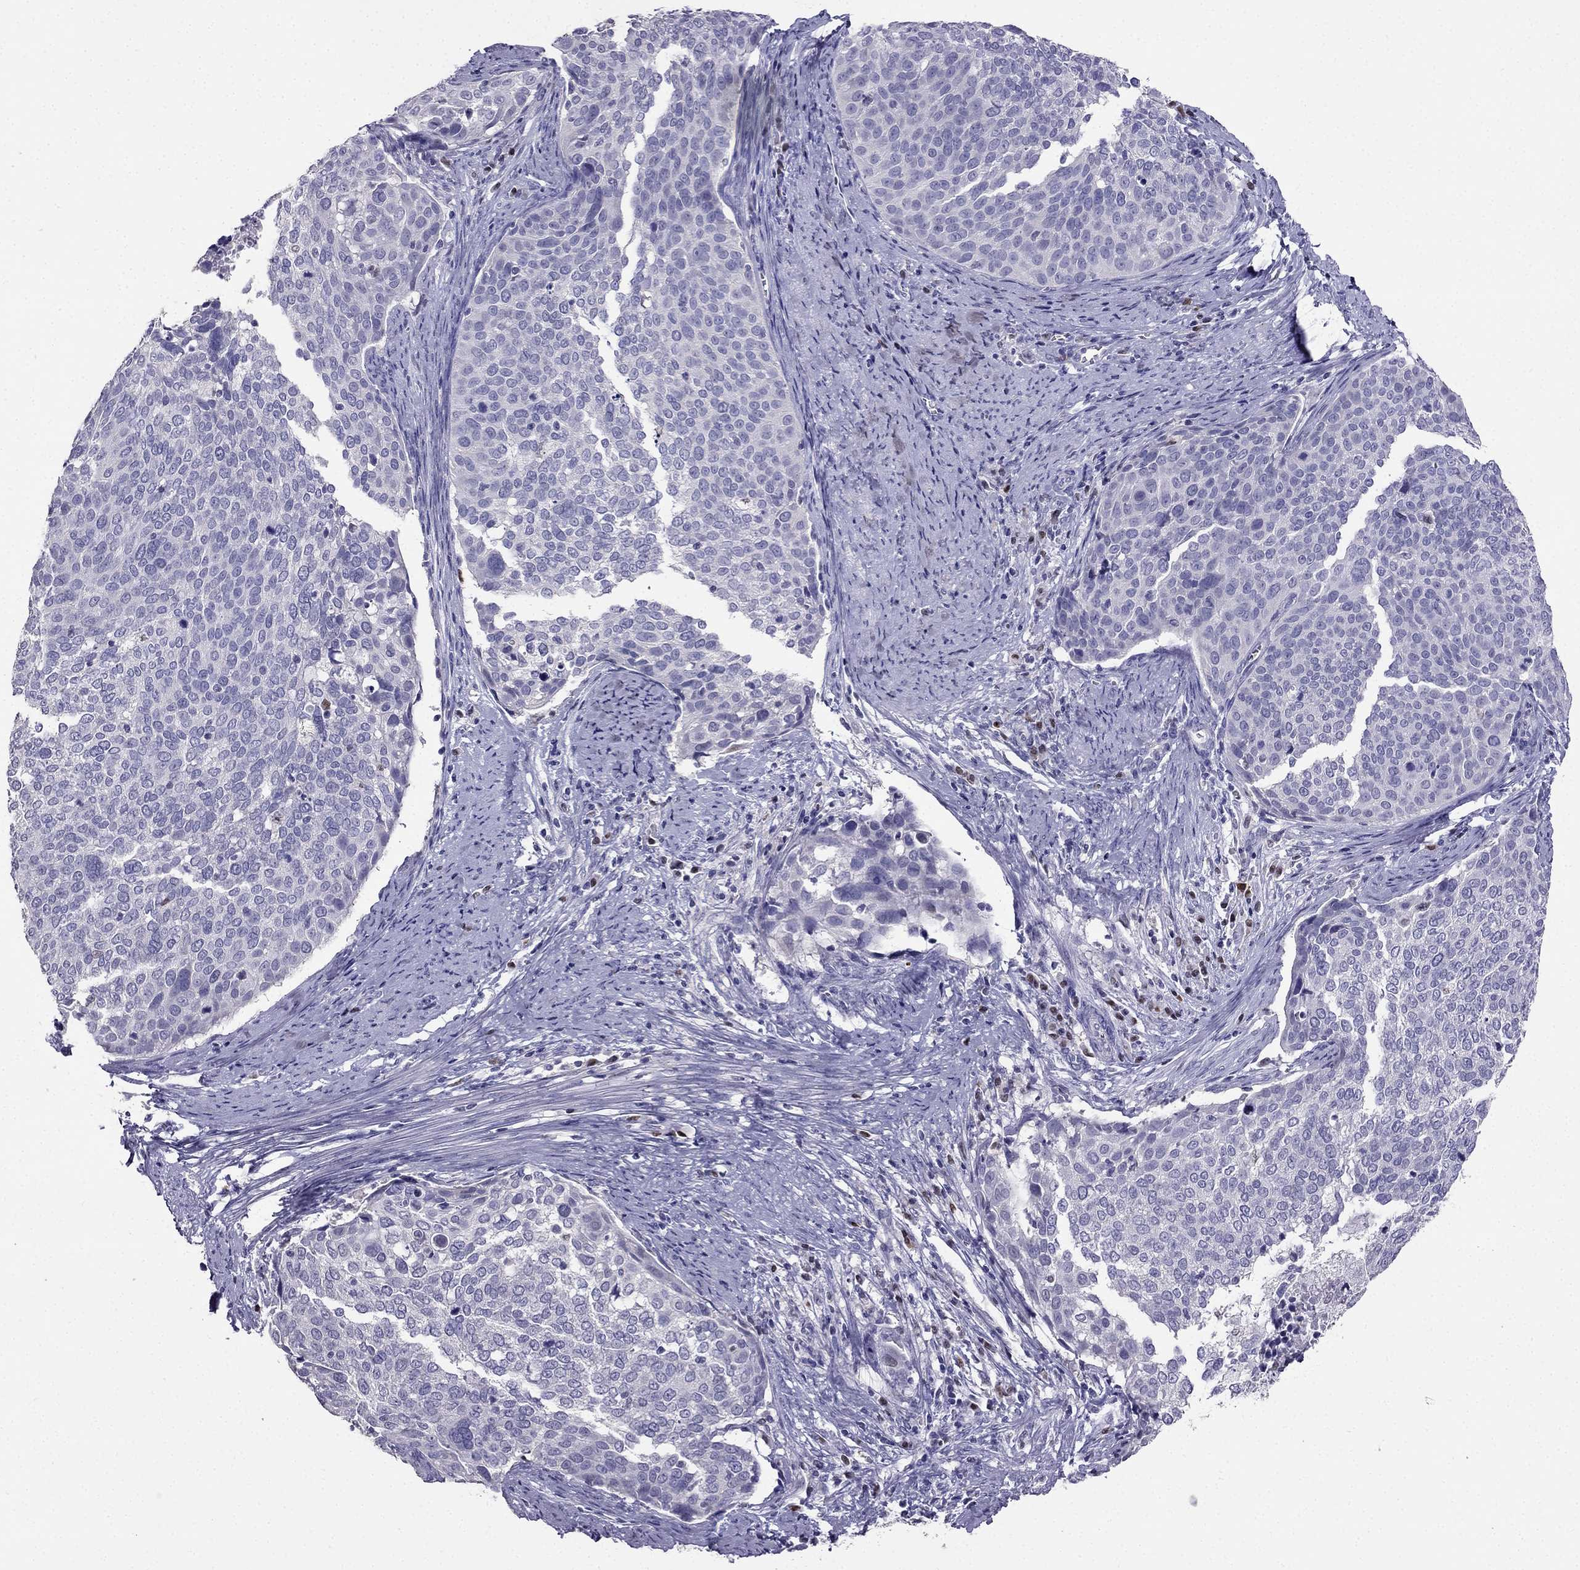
{"staining": {"intensity": "negative", "quantity": "none", "location": "none"}, "tissue": "cervical cancer", "cell_type": "Tumor cells", "image_type": "cancer", "snomed": [{"axis": "morphology", "description": "Squamous cell carcinoma, NOS"}, {"axis": "topography", "description": "Cervix"}], "caption": "High power microscopy micrograph of an immunohistochemistry (IHC) photomicrograph of squamous cell carcinoma (cervical), revealing no significant positivity in tumor cells.", "gene": "ARID3A", "patient": {"sex": "female", "age": 39}}